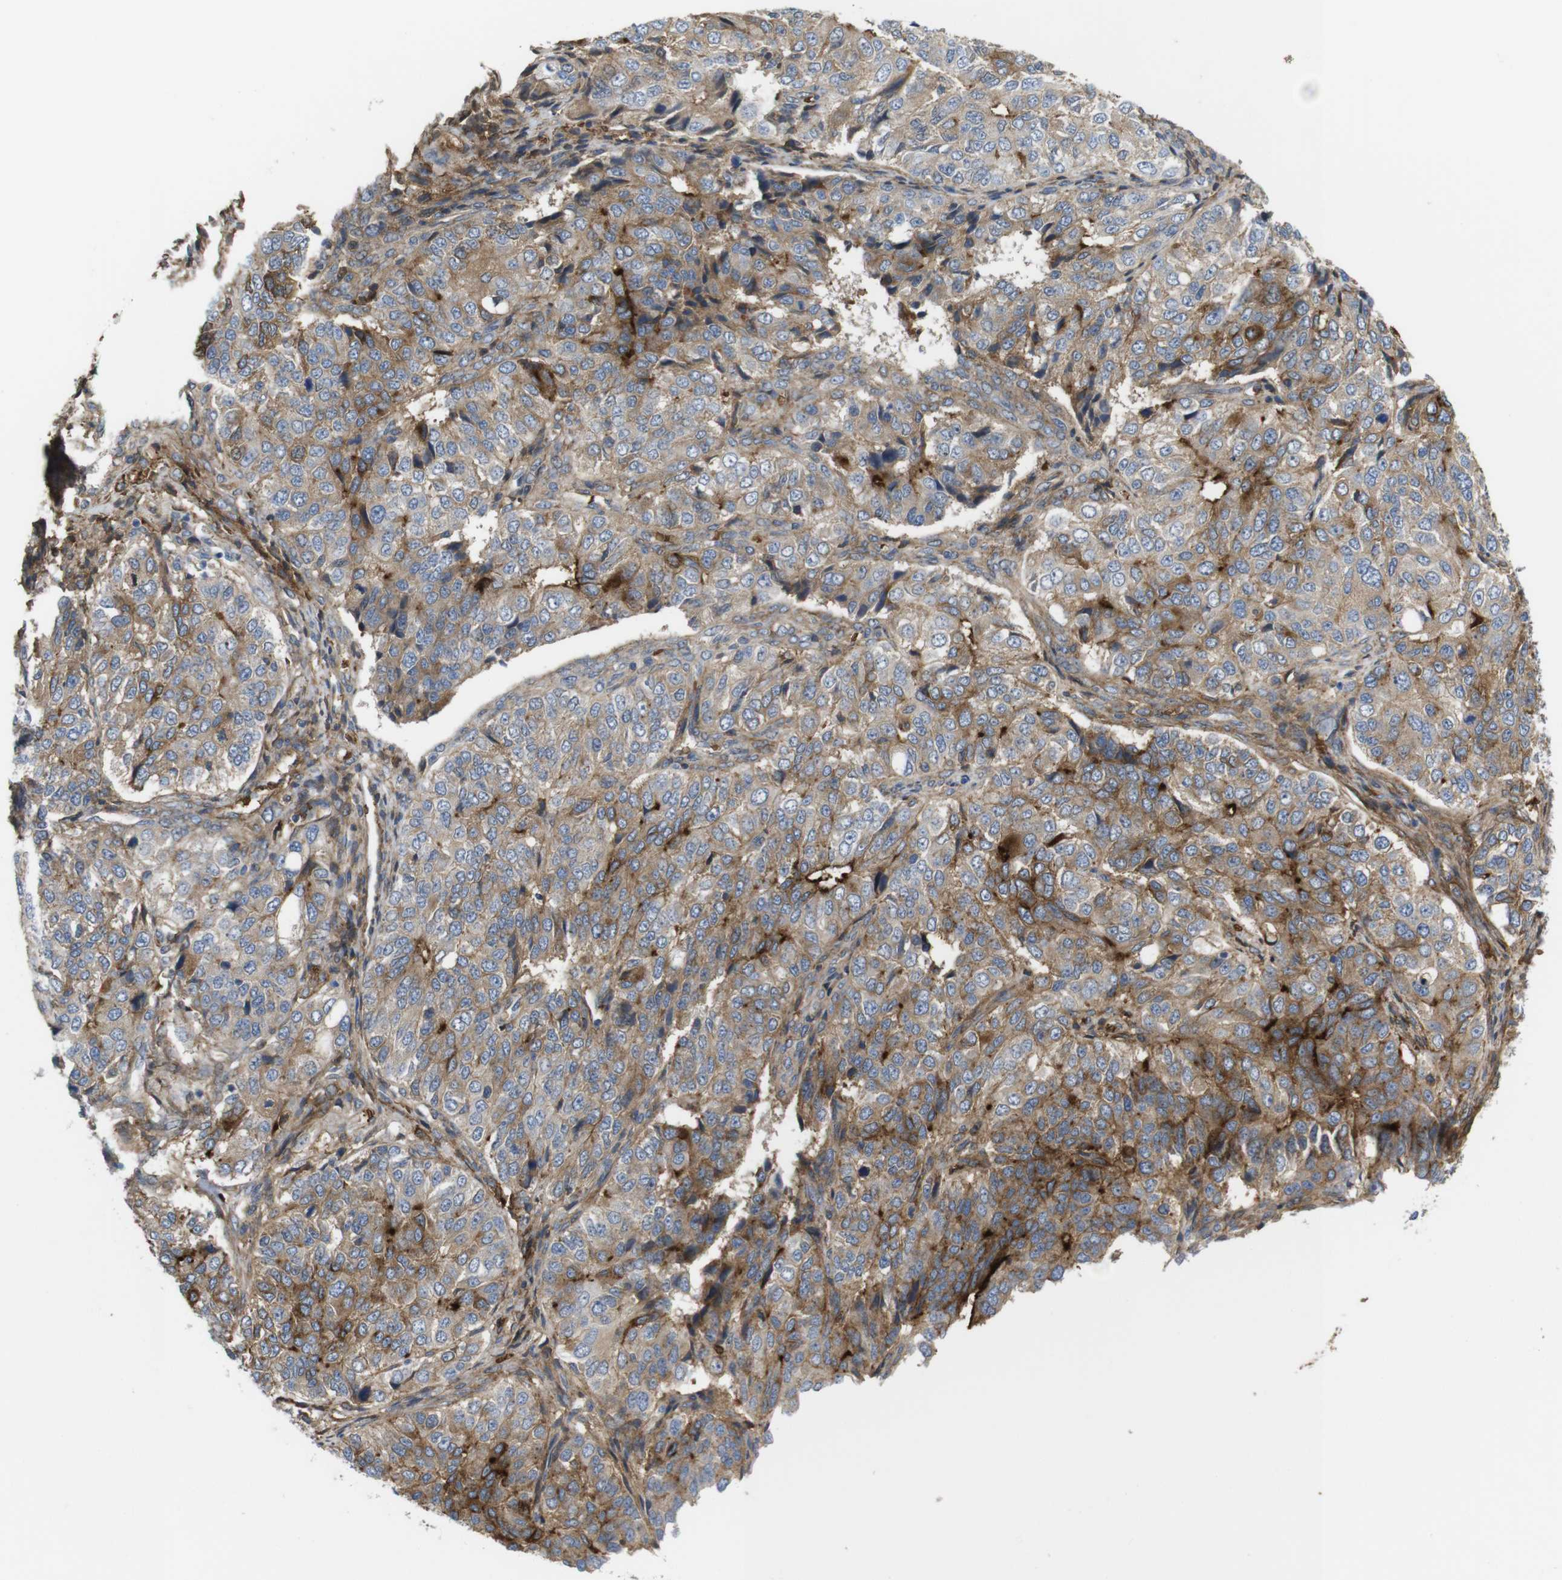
{"staining": {"intensity": "moderate", "quantity": "25%-75%", "location": "cytoplasmic/membranous"}, "tissue": "ovarian cancer", "cell_type": "Tumor cells", "image_type": "cancer", "snomed": [{"axis": "morphology", "description": "Carcinoma, endometroid"}, {"axis": "topography", "description": "Ovary"}], "caption": "Immunohistochemistry histopathology image of neoplastic tissue: ovarian cancer stained using immunohistochemistry demonstrates medium levels of moderate protein expression localized specifically in the cytoplasmic/membranous of tumor cells, appearing as a cytoplasmic/membranous brown color.", "gene": "CYBRD1", "patient": {"sex": "female", "age": 51}}